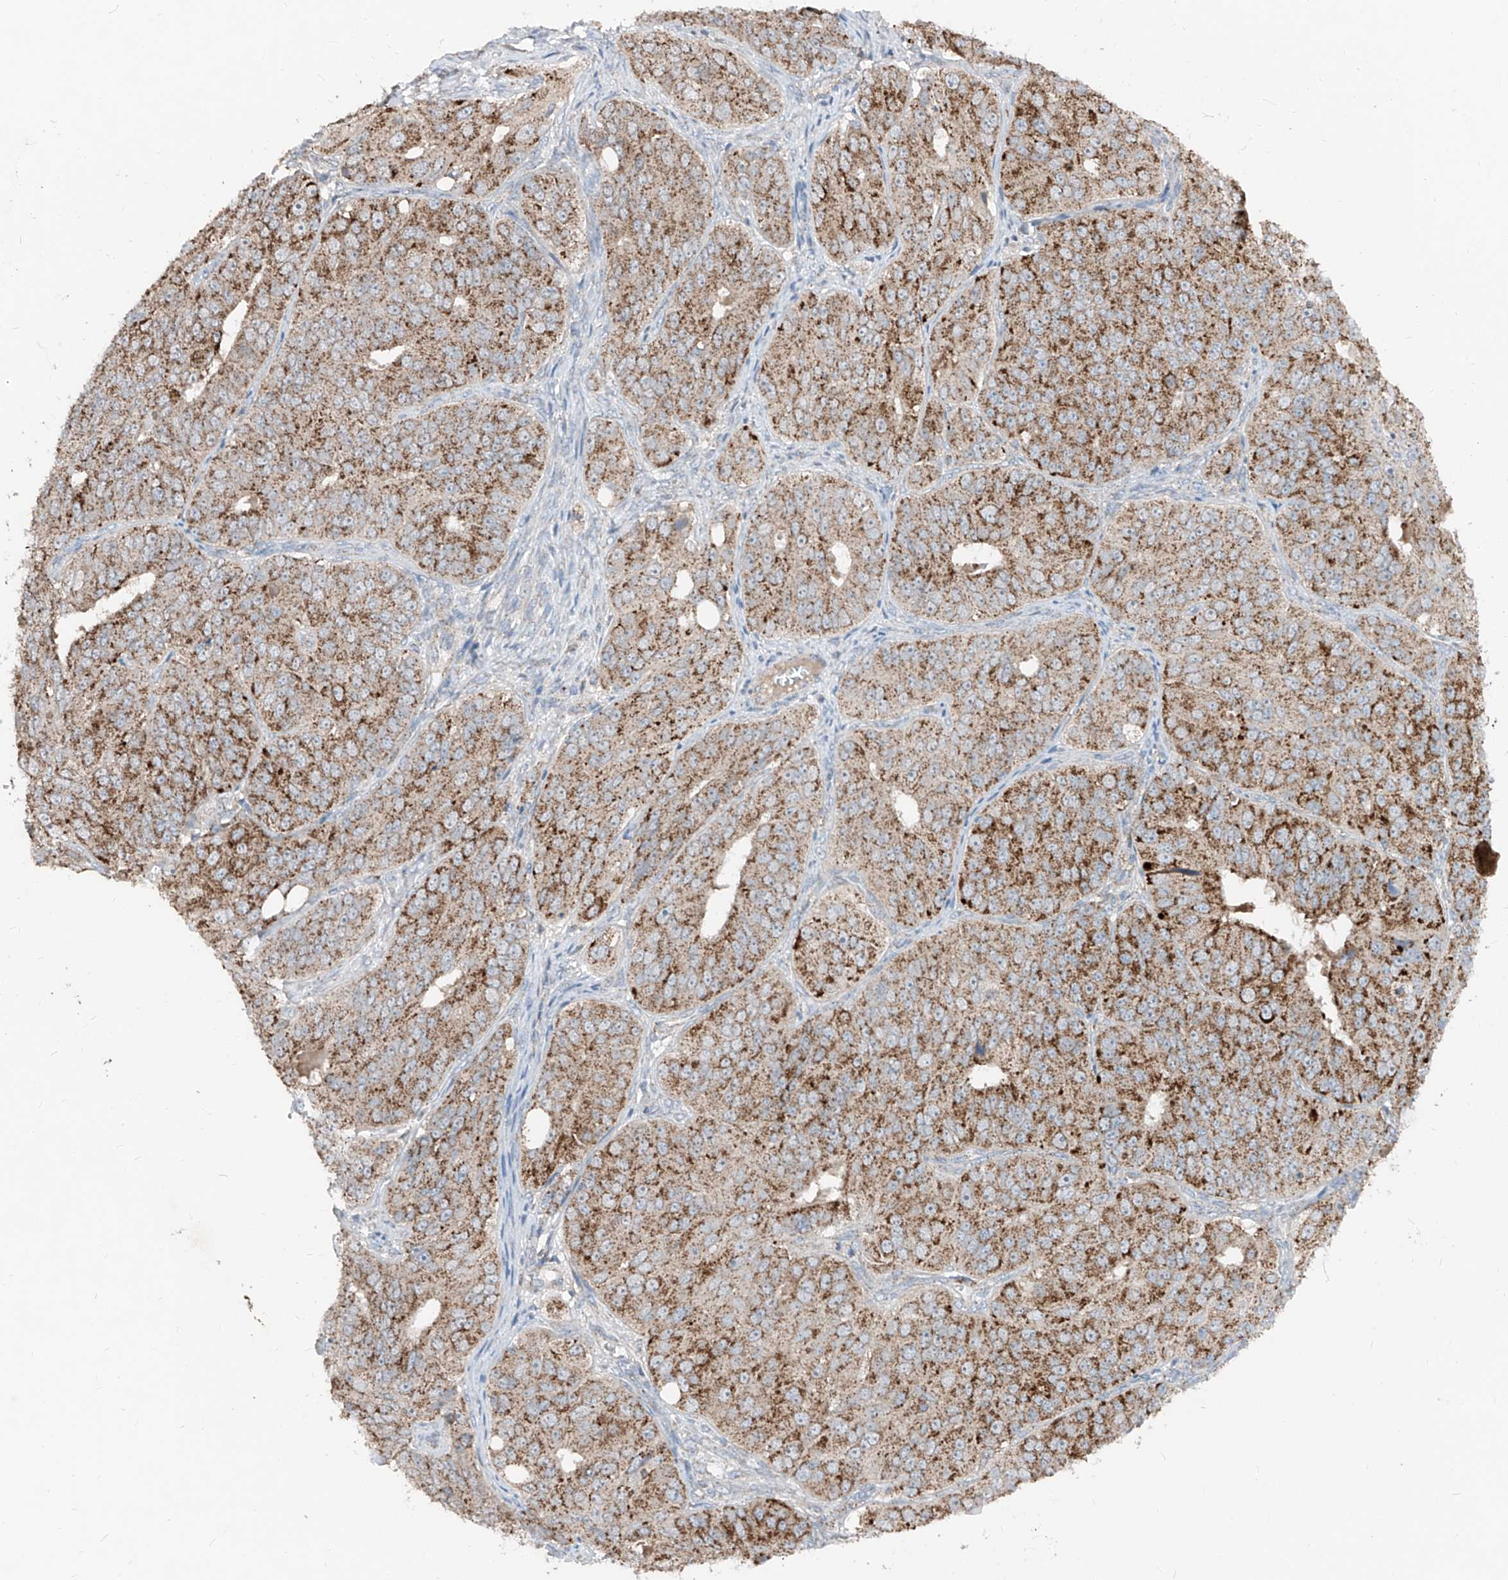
{"staining": {"intensity": "strong", "quantity": ">75%", "location": "cytoplasmic/membranous"}, "tissue": "ovarian cancer", "cell_type": "Tumor cells", "image_type": "cancer", "snomed": [{"axis": "morphology", "description": "Carcinoma, endometroid"}, {"axis": "topography", "description": "Ovary"}], "caption": "IHC of human ovarian cancer (endometroid carcinoma) reveals high levels of strong cytoplasmic/membranous positivity in about >75% of tumor cells.", "gene": "ABCD3", "patient": {"sex": "female", "age": 51}}